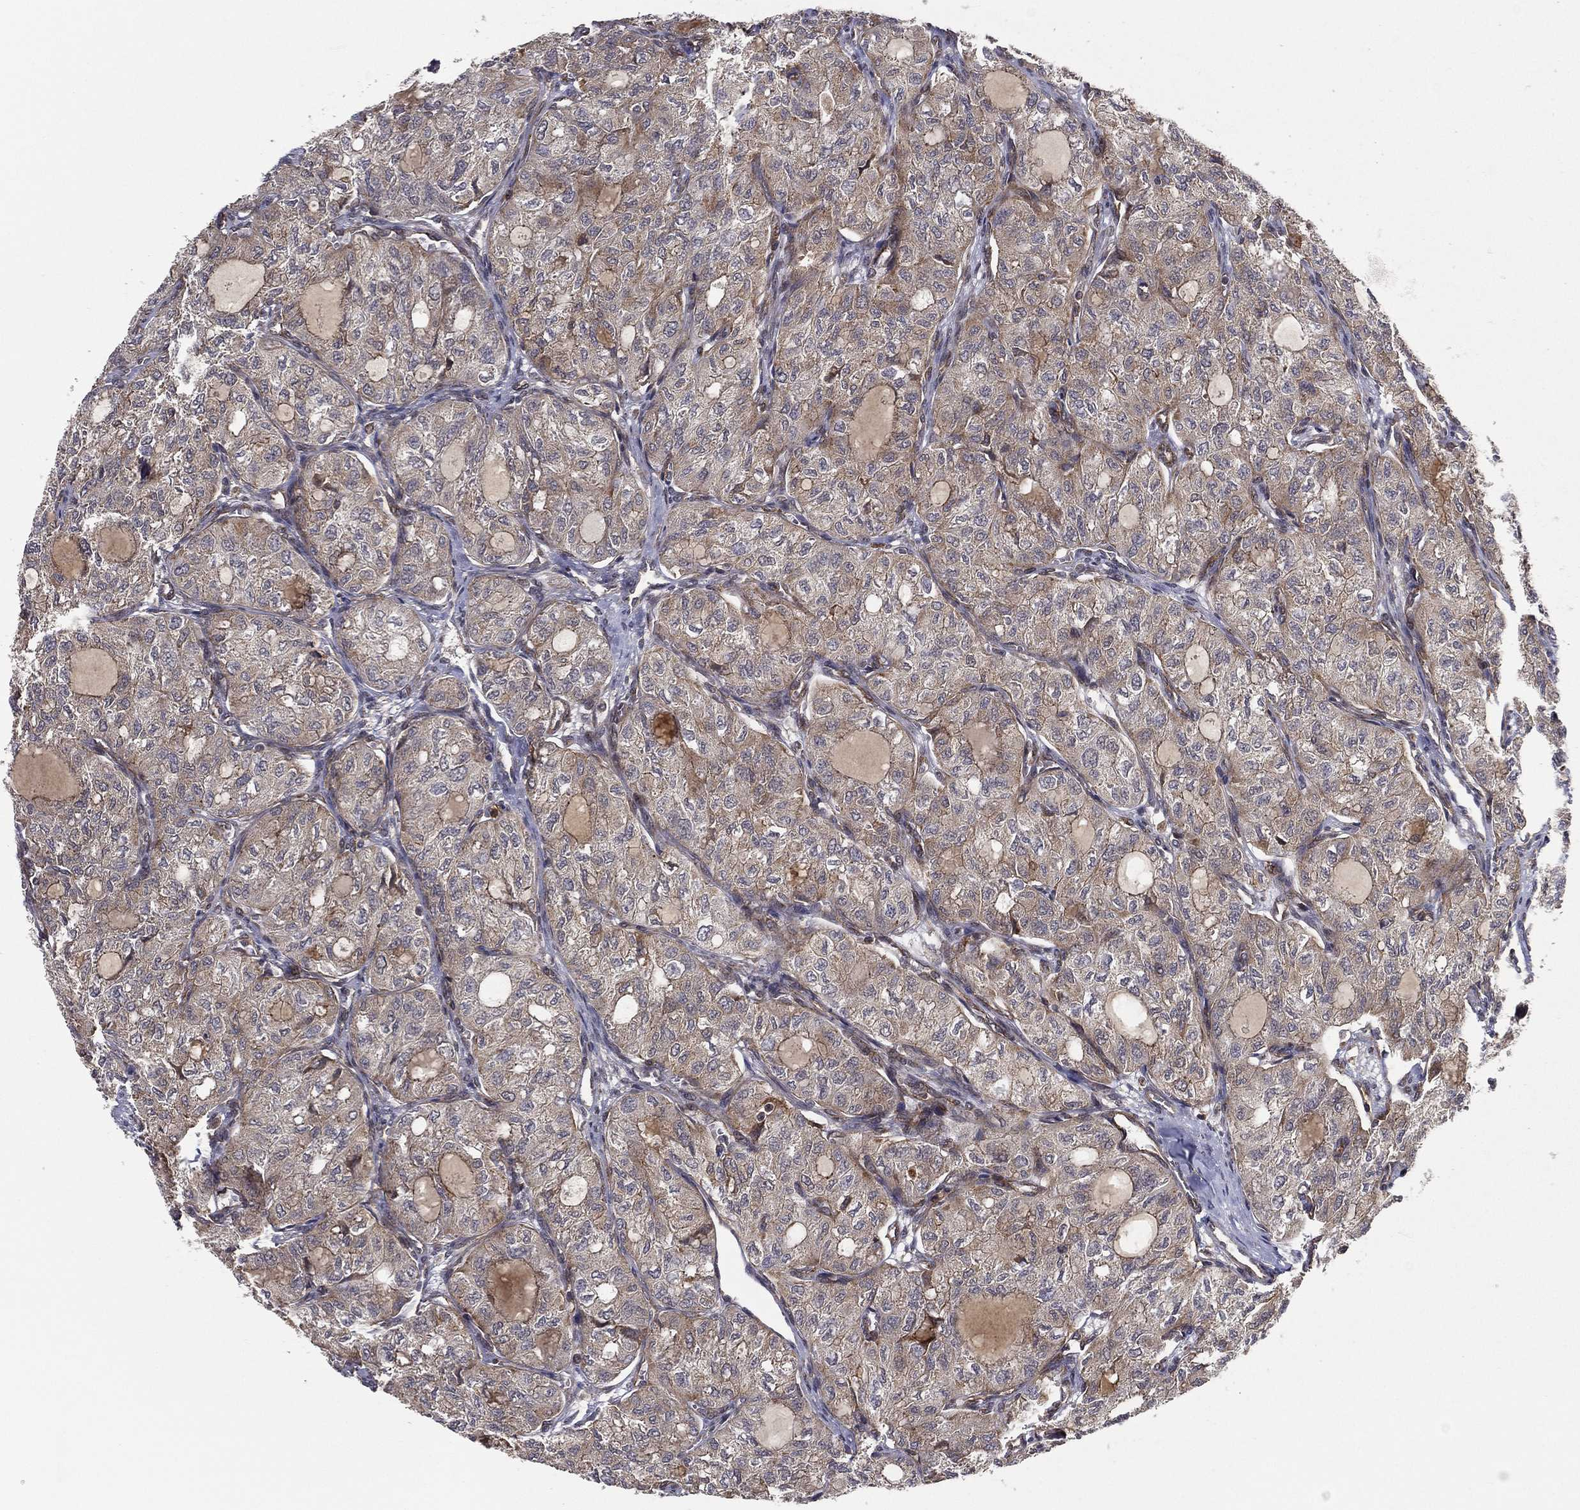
{"staining": {"intensity": "moderate", "quantity": "<25%", "location": "cytoplasmic/membranous"}, "tissue": "thyroid cancer", "cell_type": "Tumor cells", "image_type": "cancer", "snomed": [{"axis": "morphology", "description": "Follicular adenoma carcinoma, NOS"}, {"axis": "topography", "description": "Thyroid gland"}], "caption": "Immunohistochemistry (IHC) staining of follicular adenoma carcinoma (thyroid), which demonstrates low levels of moderate cytoplasmic/membranous expression in about <25% of tumor cells indicating moderate cytoplasmic/membranous protein staining. The staining was performed using DAB (3,3'-diaminobenzidine) (brown) for protein detection and nuclei were counterstained in hematoxylin (blue).", "gene": "UACA", "patient": {"sex": "male", "age": 75}}